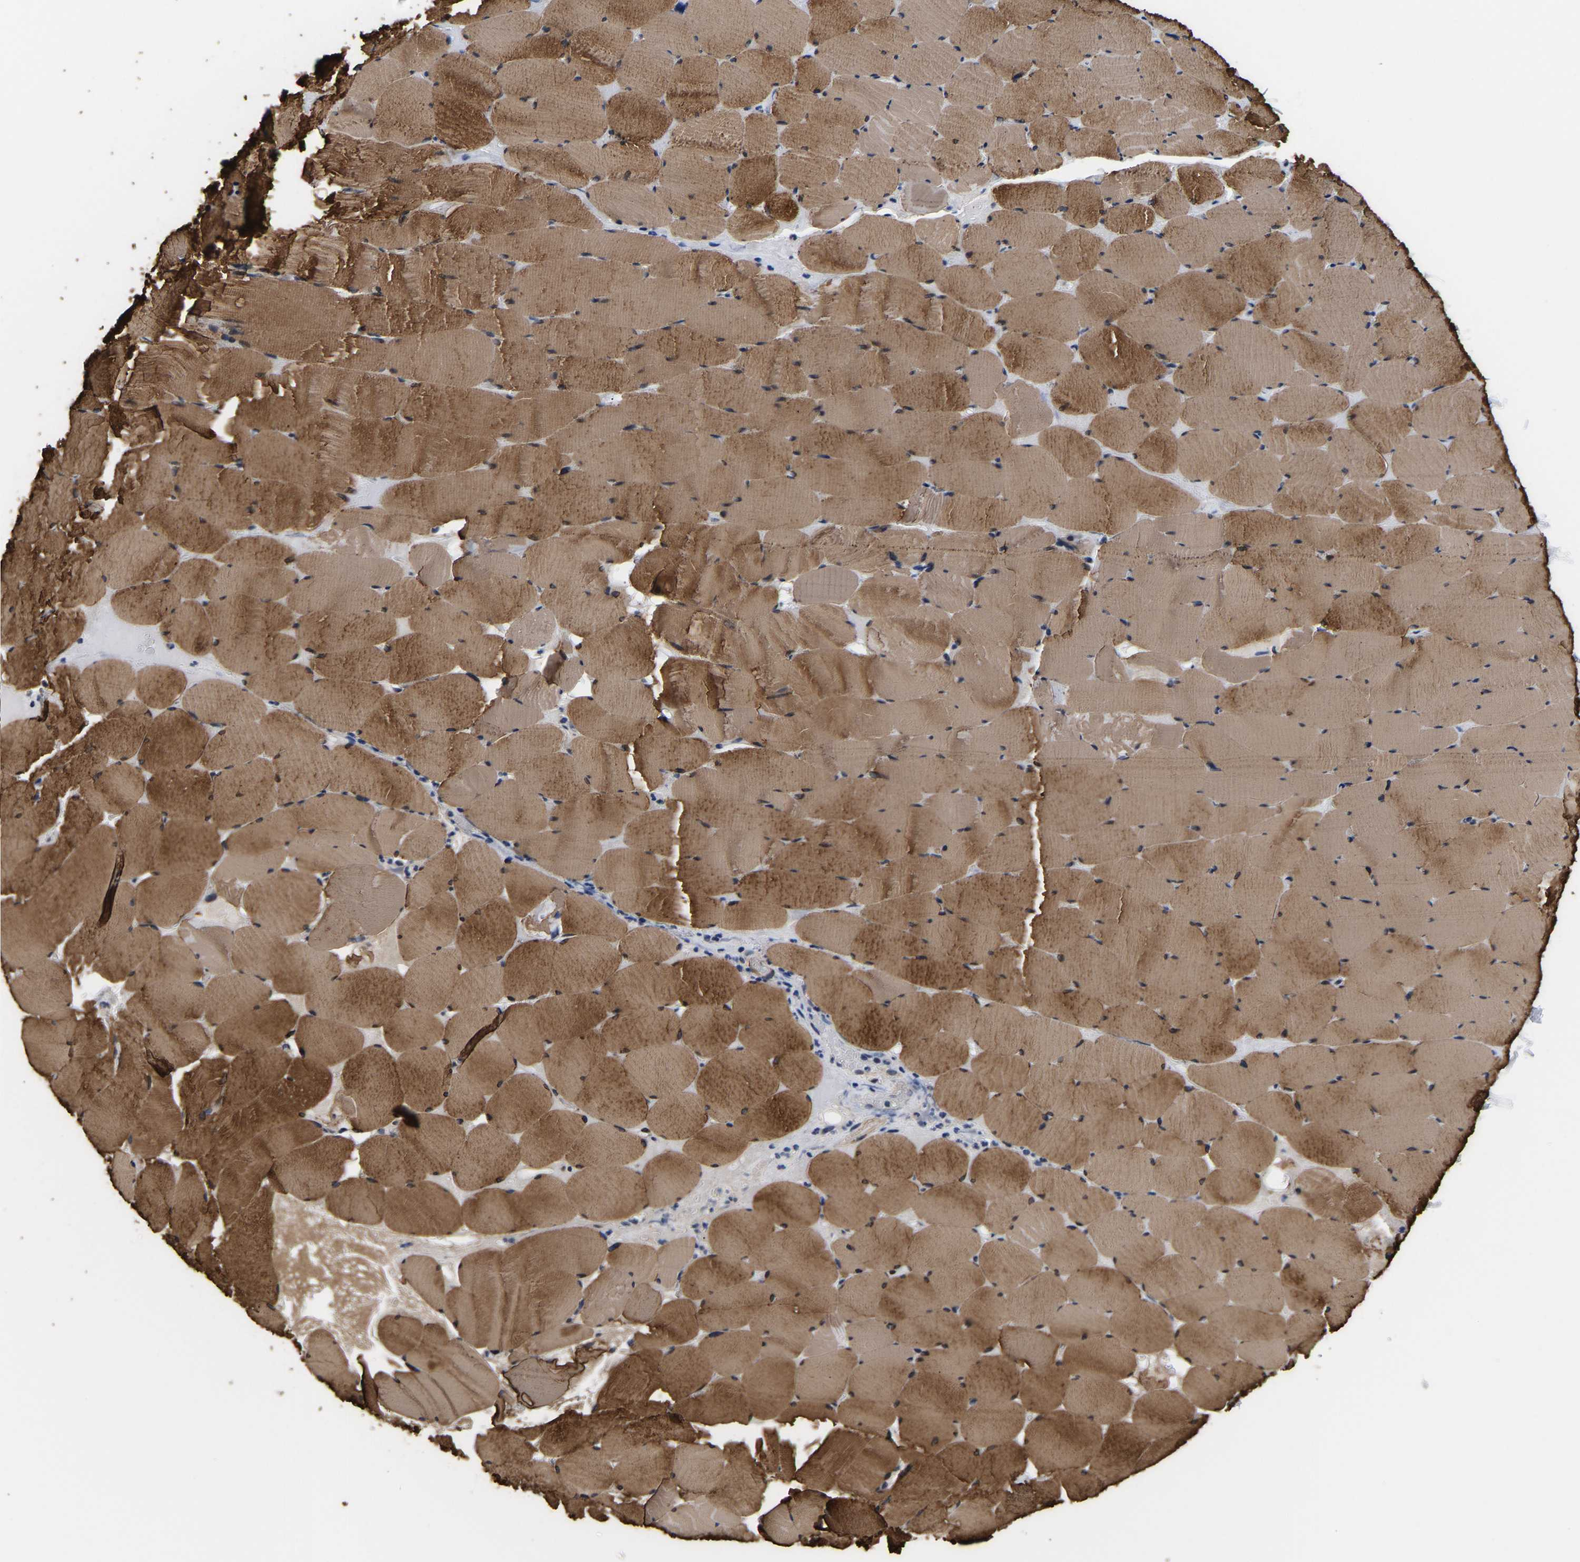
{"staining": {"intensity": "moderate", "quantity": ">75%", "location": "cytoplasmic/membranous"}, "tissue": "skeletal muscle", "cell_type": "Myocytes", "image_type": "normal", "snomed": [{"axis": "morphology", "description": "Normal tissue, NOS"}, {"axis": "topography", "description": "Skeletal muscle"}], "caption": "Approximately >75% of myocytes in normal skeletal muscle demonstrate moderate cytoplasmic/membranous protein positivity as visualized by brown immunohistochemical staining.", "gene": "METTL16", "patient": {"sex": "male", "age": 62}}